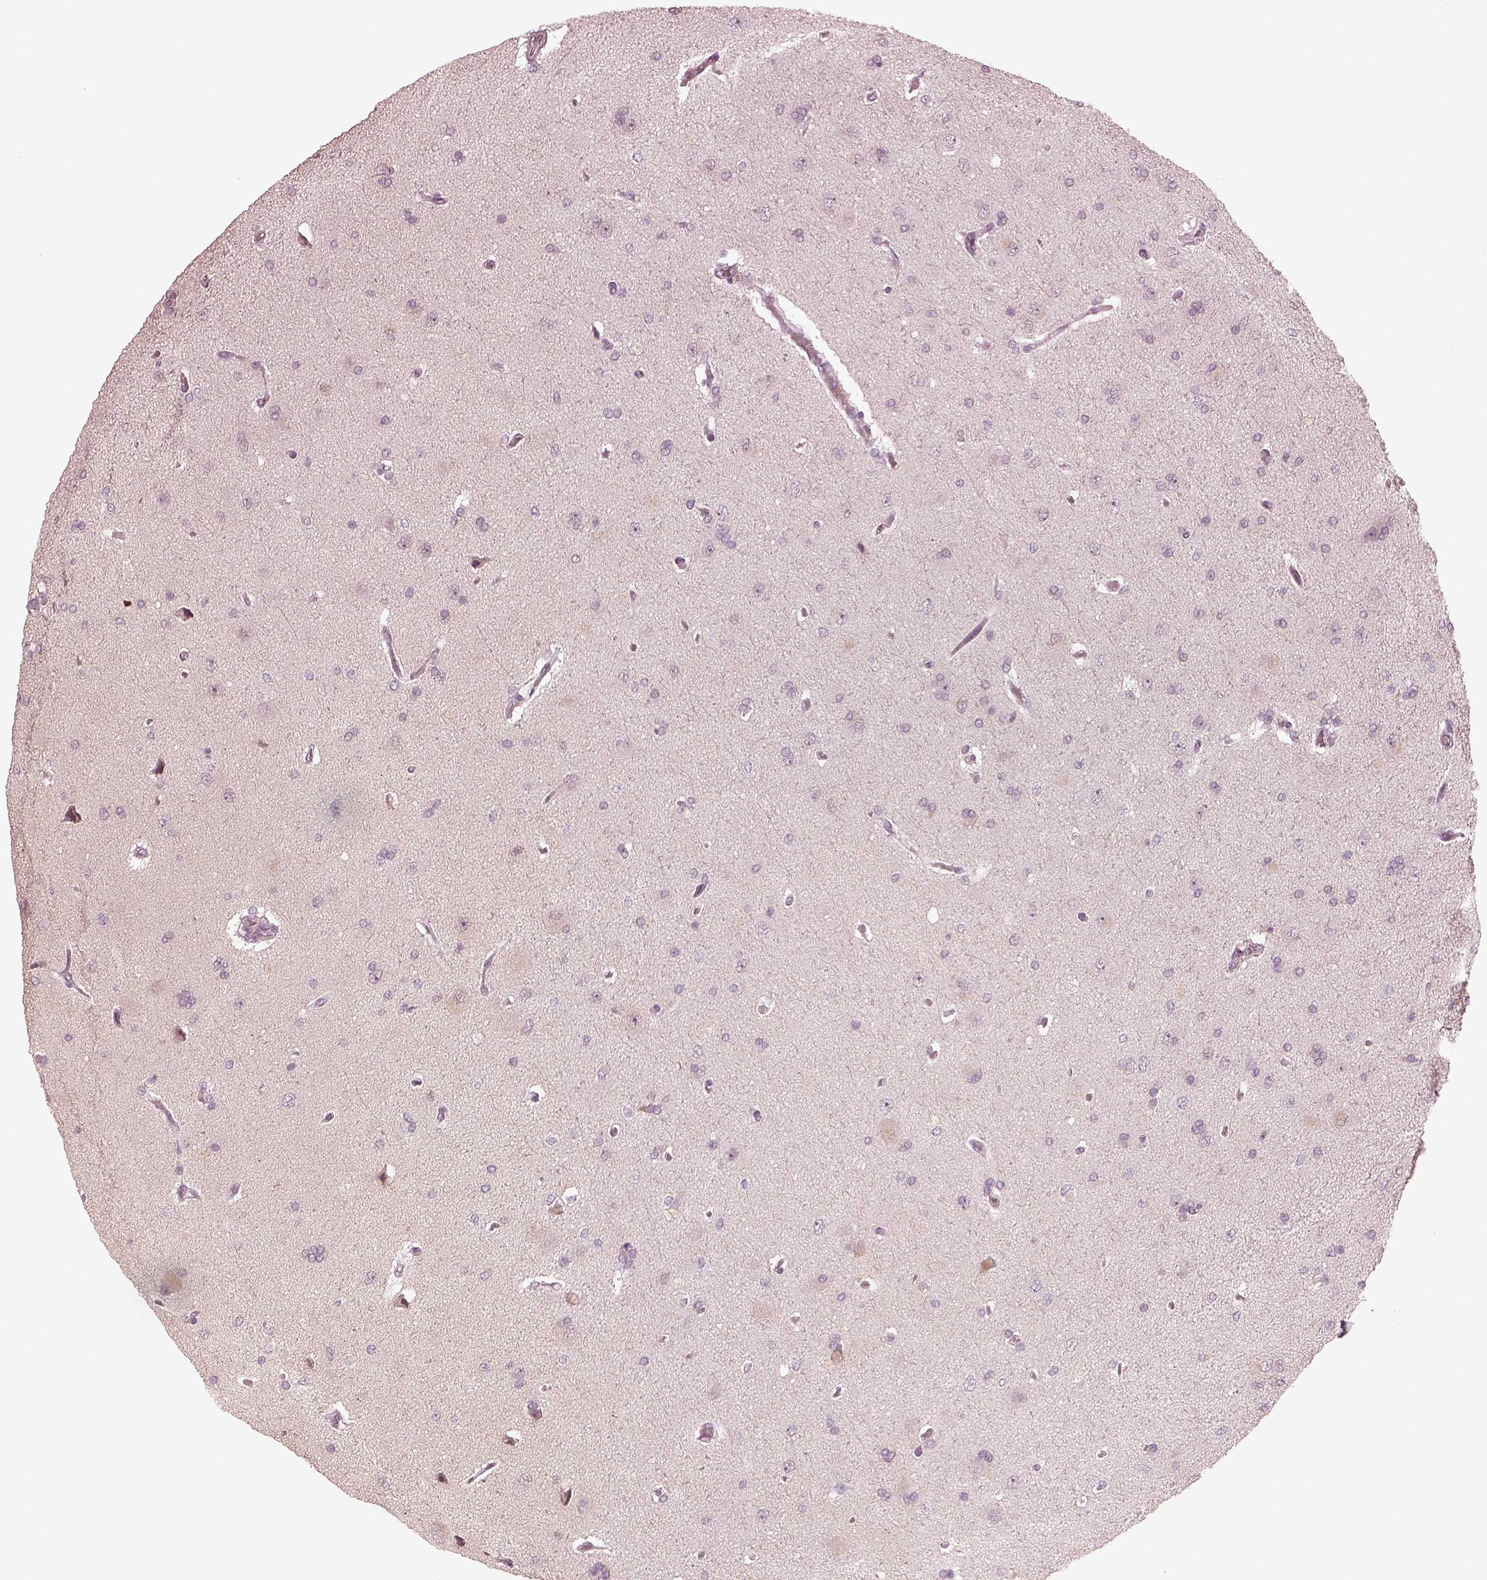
{"staining": {"intensity": "negative", "quantity": "none", "location": "none"}, "tissue": "glioma", "cell_type": "Tumor cells", "image_type": "cancer", "snomed": [{"axis": "morphology", "description": "Glioma, malignant, High grade"}, {"axis": "topography", "description": "Cerebral cortex"}], "caption": "IHC of glioma displays no expression in tumor cells.", "gene": "CCDC170", "patient": {"sex": "male", "age": 70}}